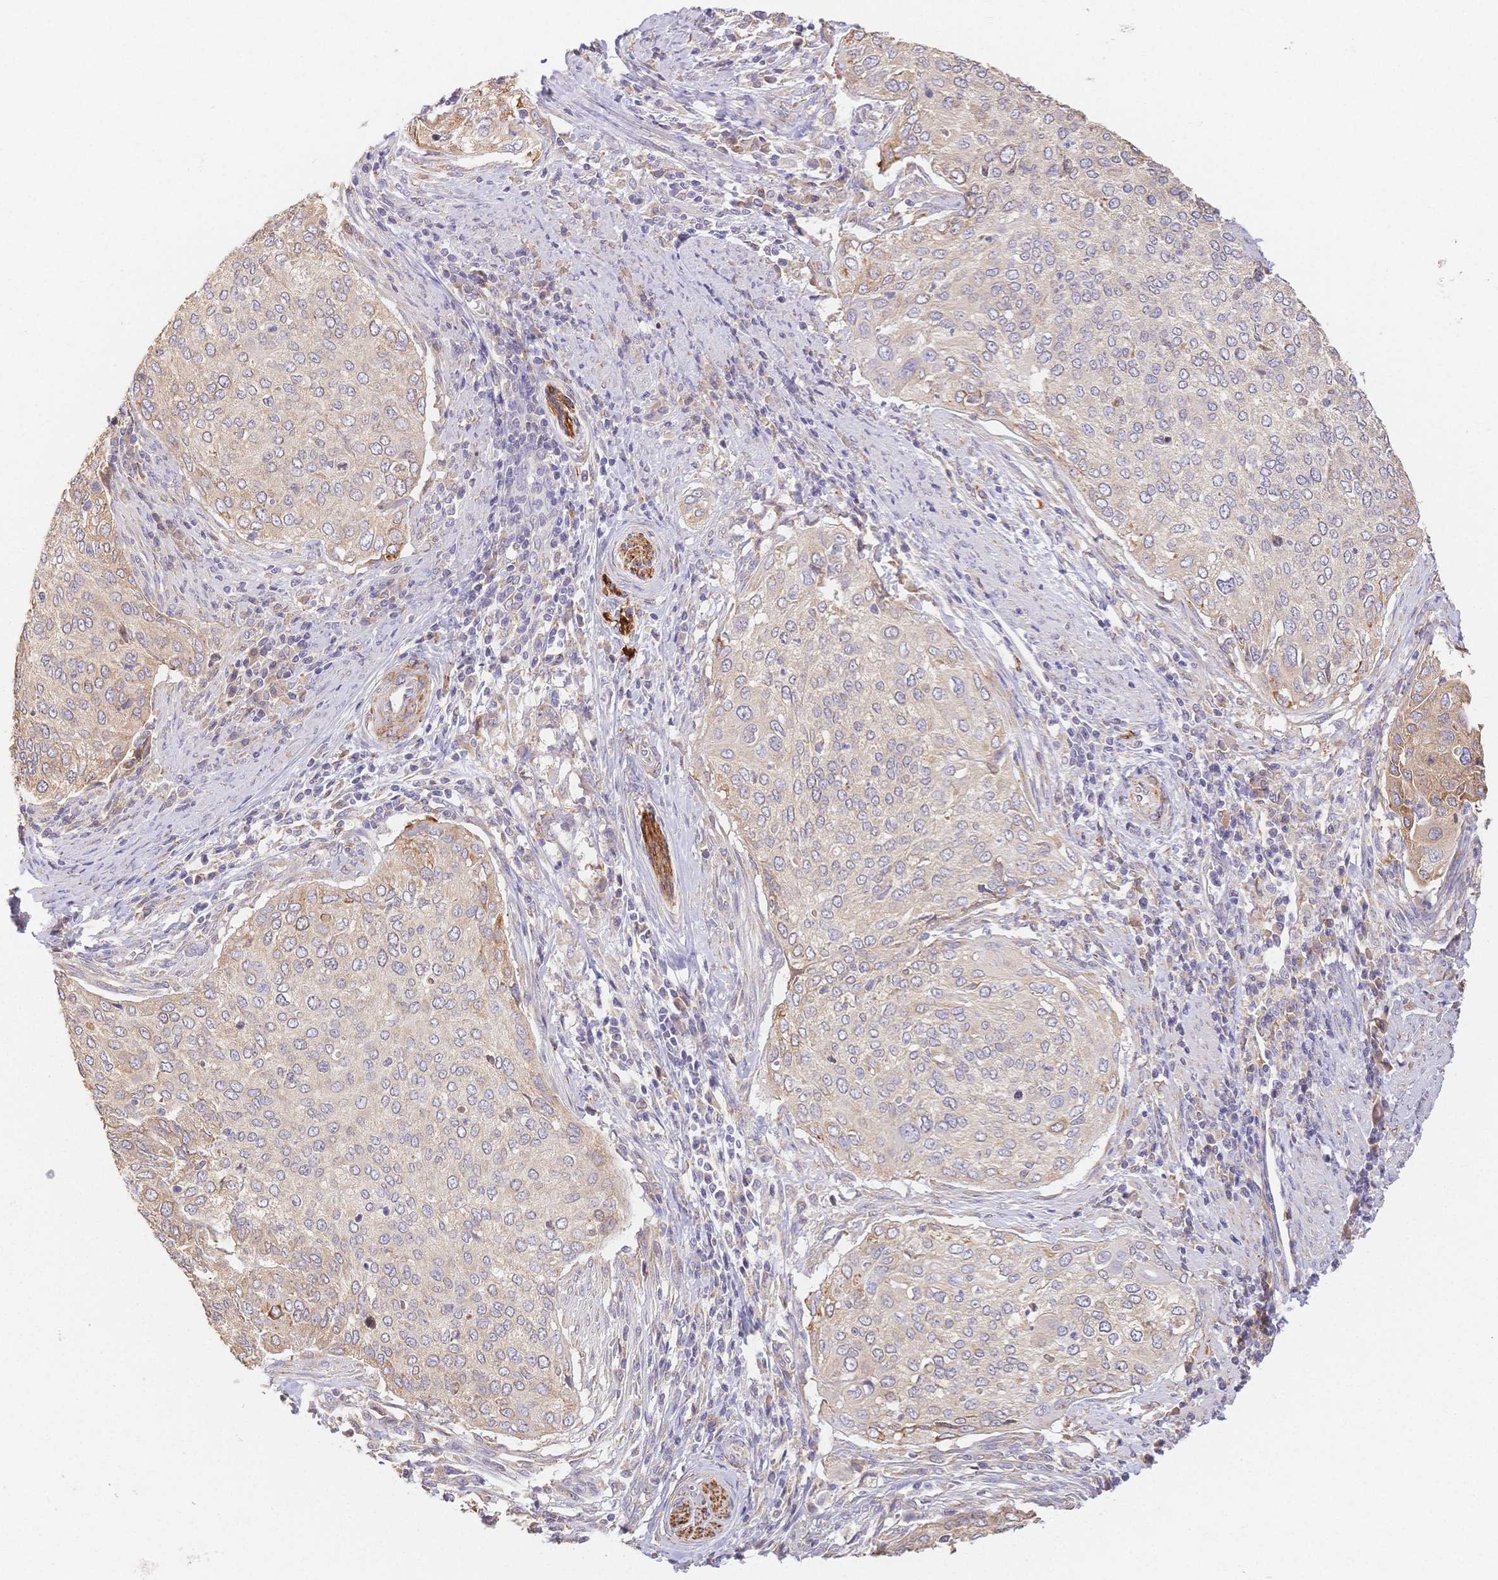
{"staining": {"intensity": "weak", "quantity": "25%-75%", "location": "cytoplasmic/membranous"}, "tissue": "cervical cancer", "cell_type": "Tumor cells", "image_type": "cancer", "snomed": [{"axis": "morphology", "description": "Squamous cell carcinoma, NOS"}, {"axis": "topography", "description": "Cervix"}], "caption": "Immunohistochemical staining of human cervical cancer (squamous cell carcinoma) demonstrates low levels of weak cytoplasmic/membranous protein staining in about 25%-75% of tumor cells.", "gene": "HS3ST5", "patient": {"sex": "female", "age": 38}}